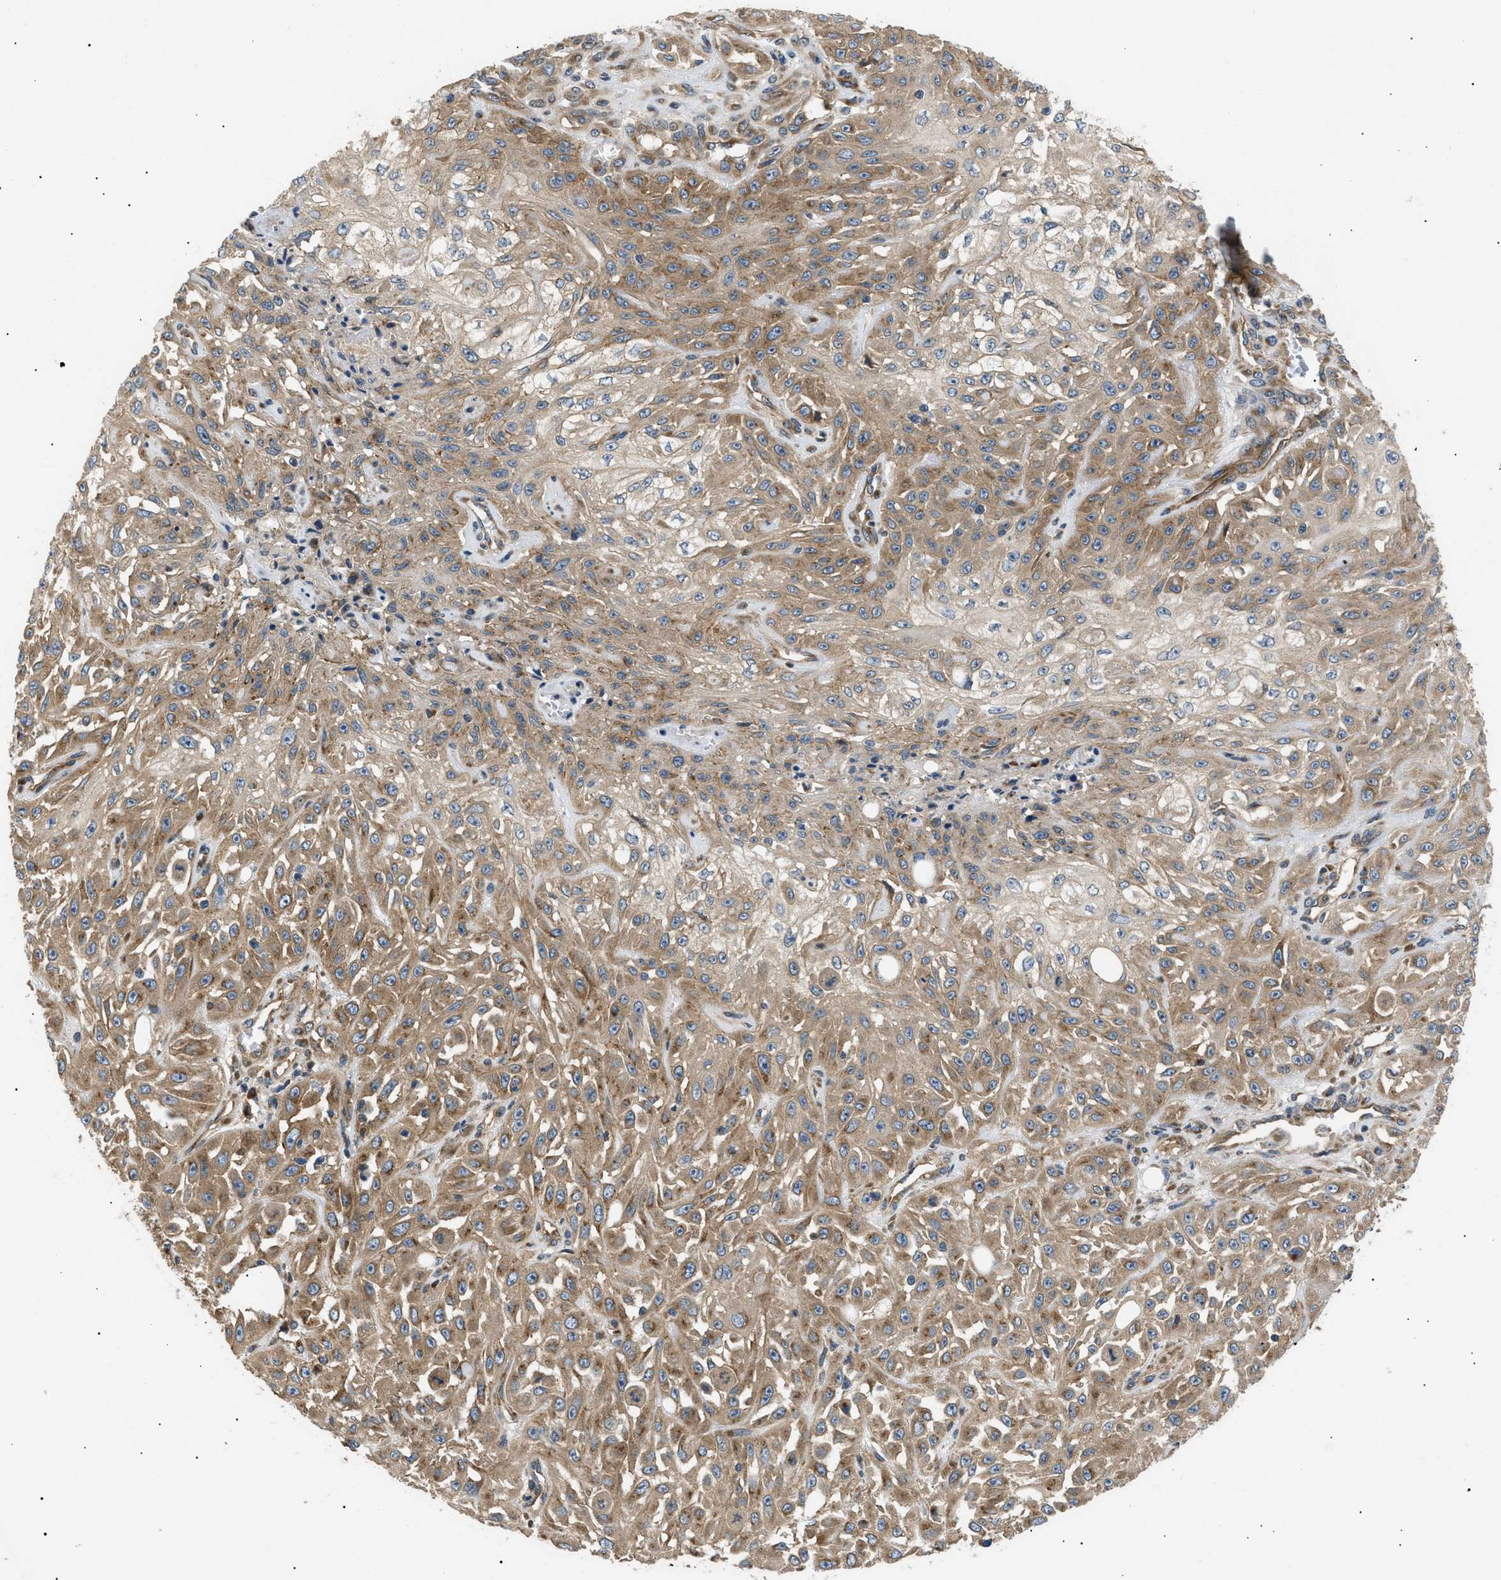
{"staining": {"intensity": "moderate", "quantity": ">75%", "location": "cytoplasmic/membranous"}, "tissue": "skin cancer", "cell_type": "Tumor cells", "image_type": "cancer", "snomed": [{"axis": "morphology", "description": "Squamous cell carcinoma, NOS"}, {"axis": "morphology", "description": "Squamous cell carcinoma, metastatic, NOS"}, {"axis": "topography", "description": "Skin"}, {"axis": "topography", "description": "Lymph node"}], "caption": "Human skin cancer (metastatic squamous cell carcinoma) stained with a protein marker displays moderate staining in tumor cells.", "gene": "LYSMD3", "patient": {"sex": "male", "age": 75}}